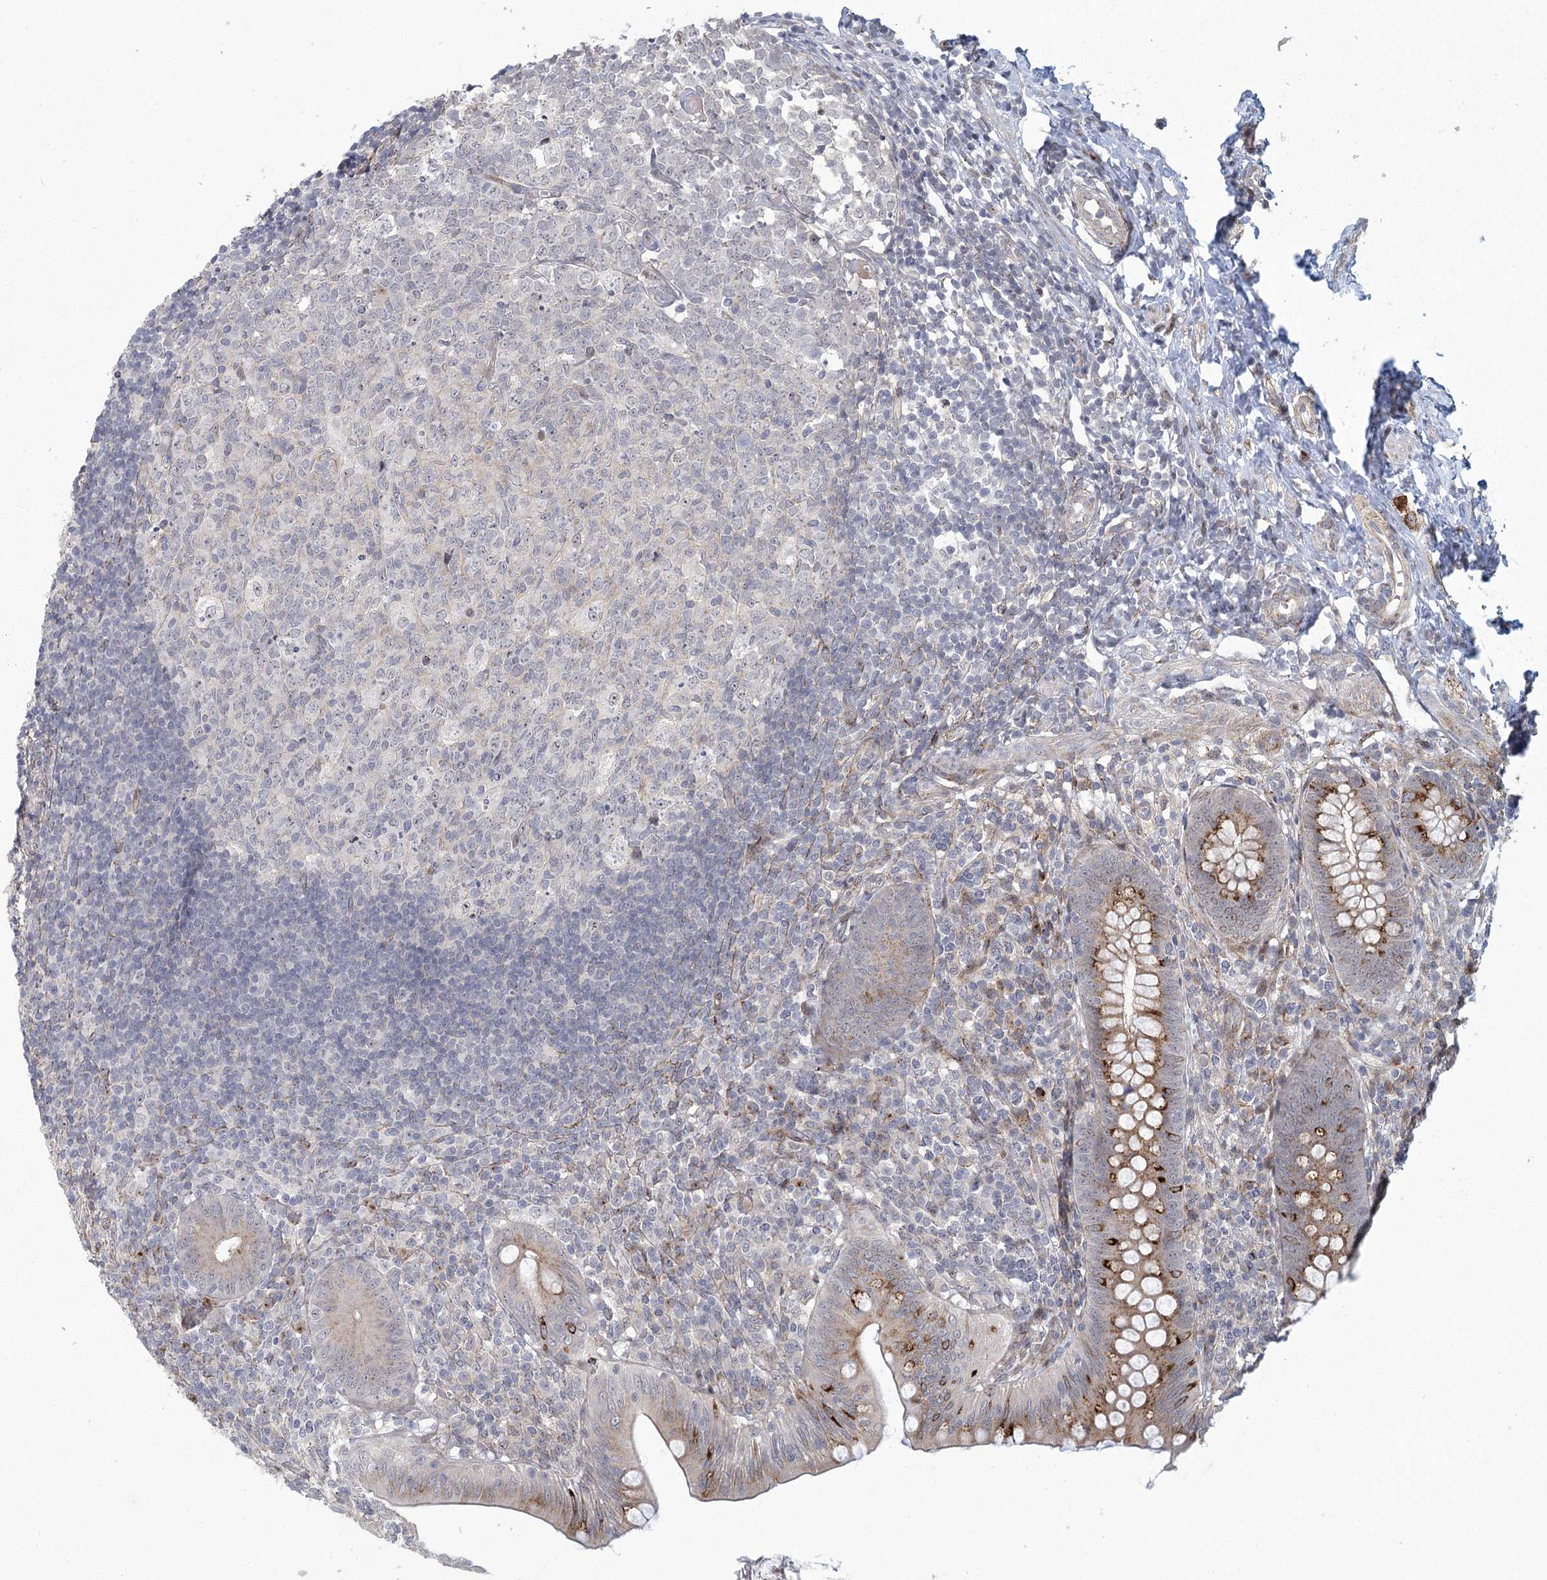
{"staining": {"intensity": "strong", "quantity": ">75%", "location": "cytoplasmic/membranous"}, "tissue": "appendix", "cell_type": "Glandular cells", "image_type": "normal", "snomed": [{"axis": "morphology", "description": "Normal tissue, NOS"}, {"axis": "topography", "description": "Appendix"}], "caption": "A histopathology image of human appendix stained for a protein displays strong cytoplasmic/membranous brown staining in glandular cells.", "gene": "PARM1", "patient": {"sex": "male", "age": 14}}